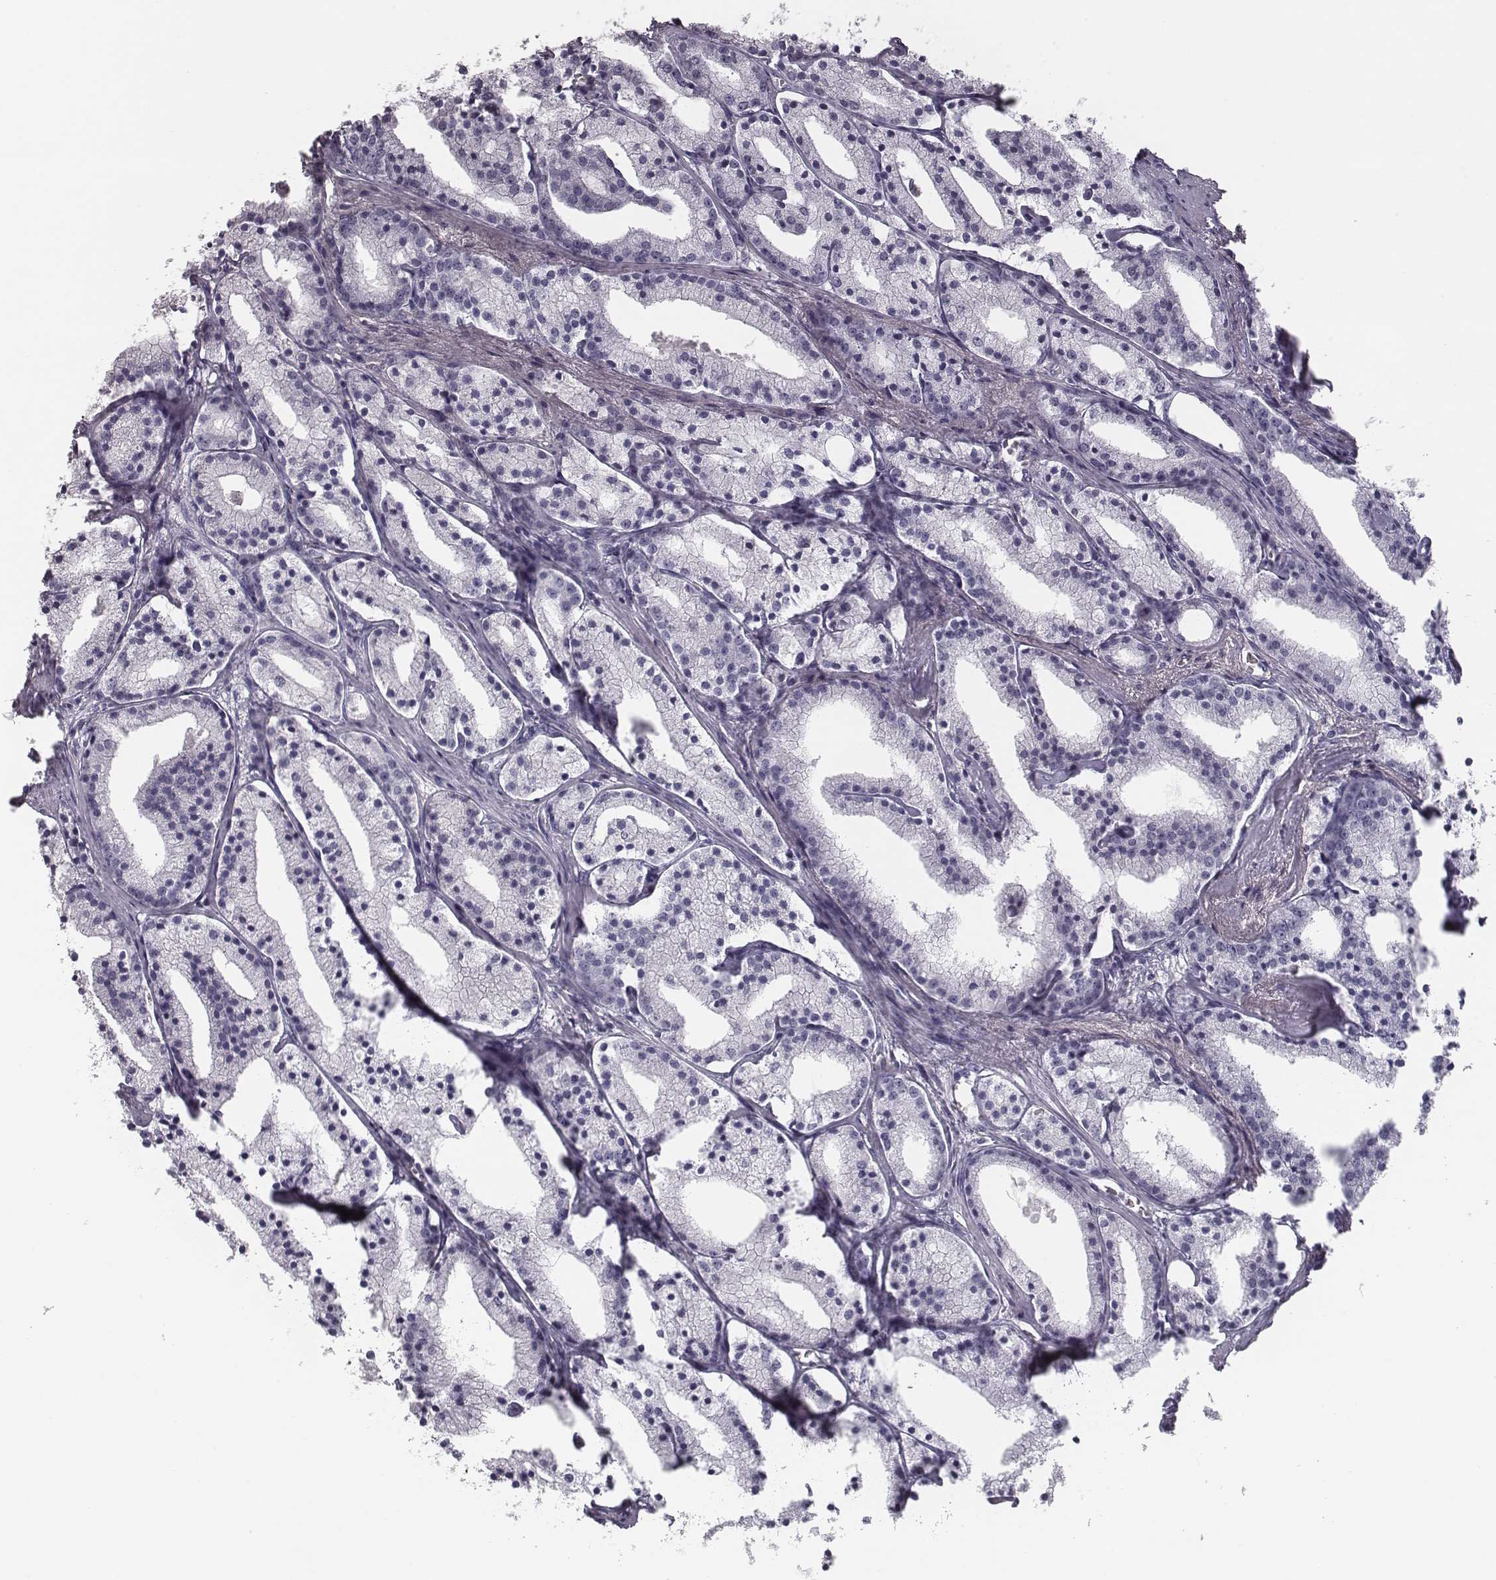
{"staining": {"intensity": "negative", "quantity": "none", "location": "none"}, "tissue": "prostate cancer", "cell_type": "Tumor cells", "image_type": "cancer", "snomed": [{"axis": "morphology", "description": "Adenocarcinoma, NOS"}, {"axis": "topography", "description": "Prostate"}], "caption": "This is a micrograph of IHC staining of adenocarcinoma (prostate), which shows no staining in tumor cells.", "gene": "SEPTIN14", "patient": {"sex": "male", "age": 69}}